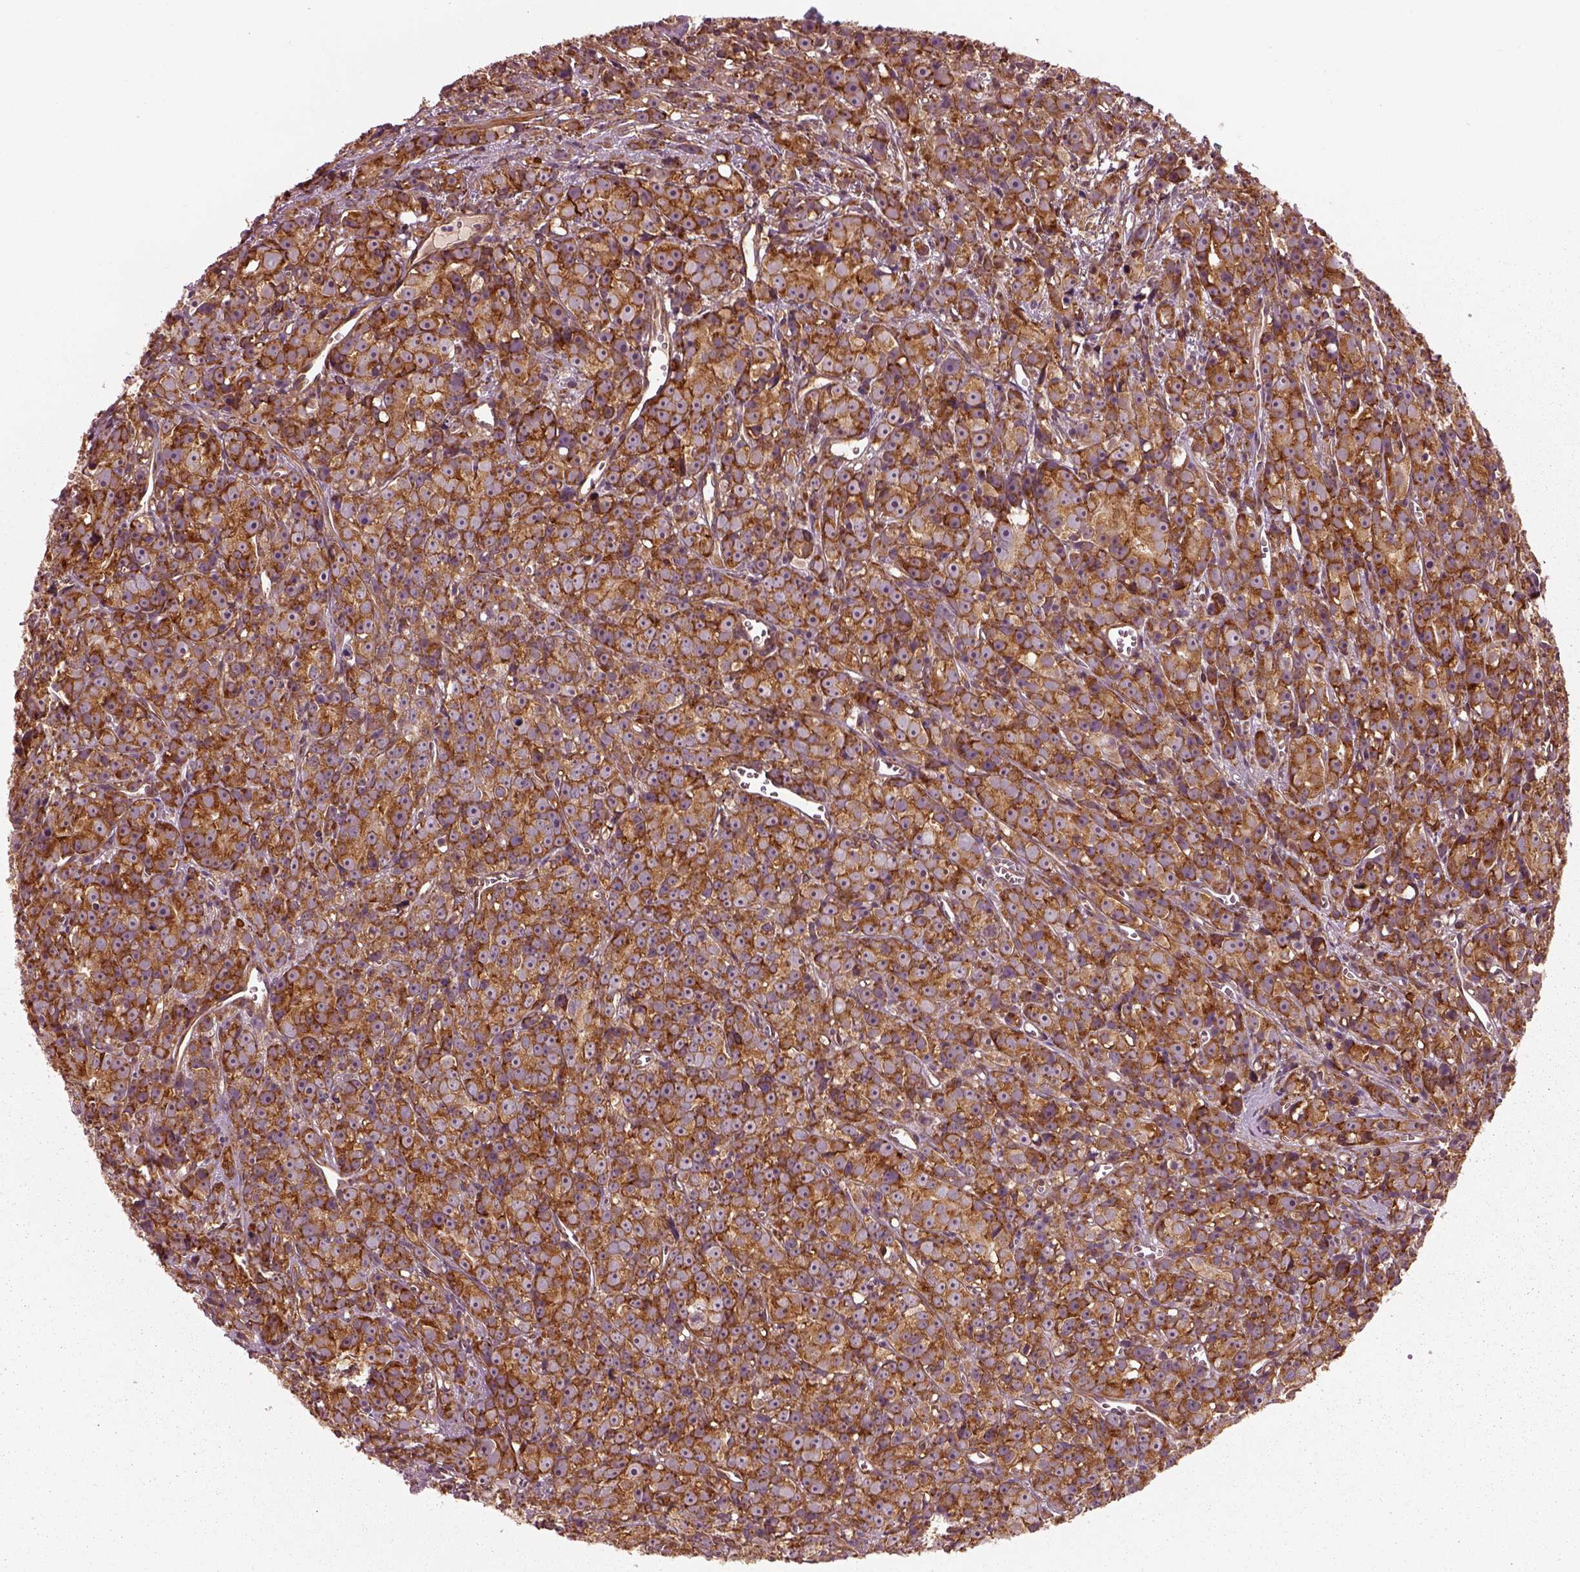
{"staining": {"intensity": "moderate", "quantity": ">75%", "location": "cytoplasmic/membranous"}, "tissue": "prostate cancer", "cell_type": "Tumor cells", "image_type": "cancer", "snomed": [{"axis": "morphology", "description": "Adenocarcinoma, High grade"}, {"axis": "topography", "description": "Prostate"}], "caption": "Immunohistochemistry (IHC) image of neoplastic tissue: high-grade adenocarcinoma (prostate) stained using IHC reveals medium levels of moderate protein expression localized specifically in the cytoplasmic/membranous of tumor cells, appearing as a cytoplasmic/membranous brown color.", "gene": "LSM14A", "patient": {"sex": "male", "age": 77}}